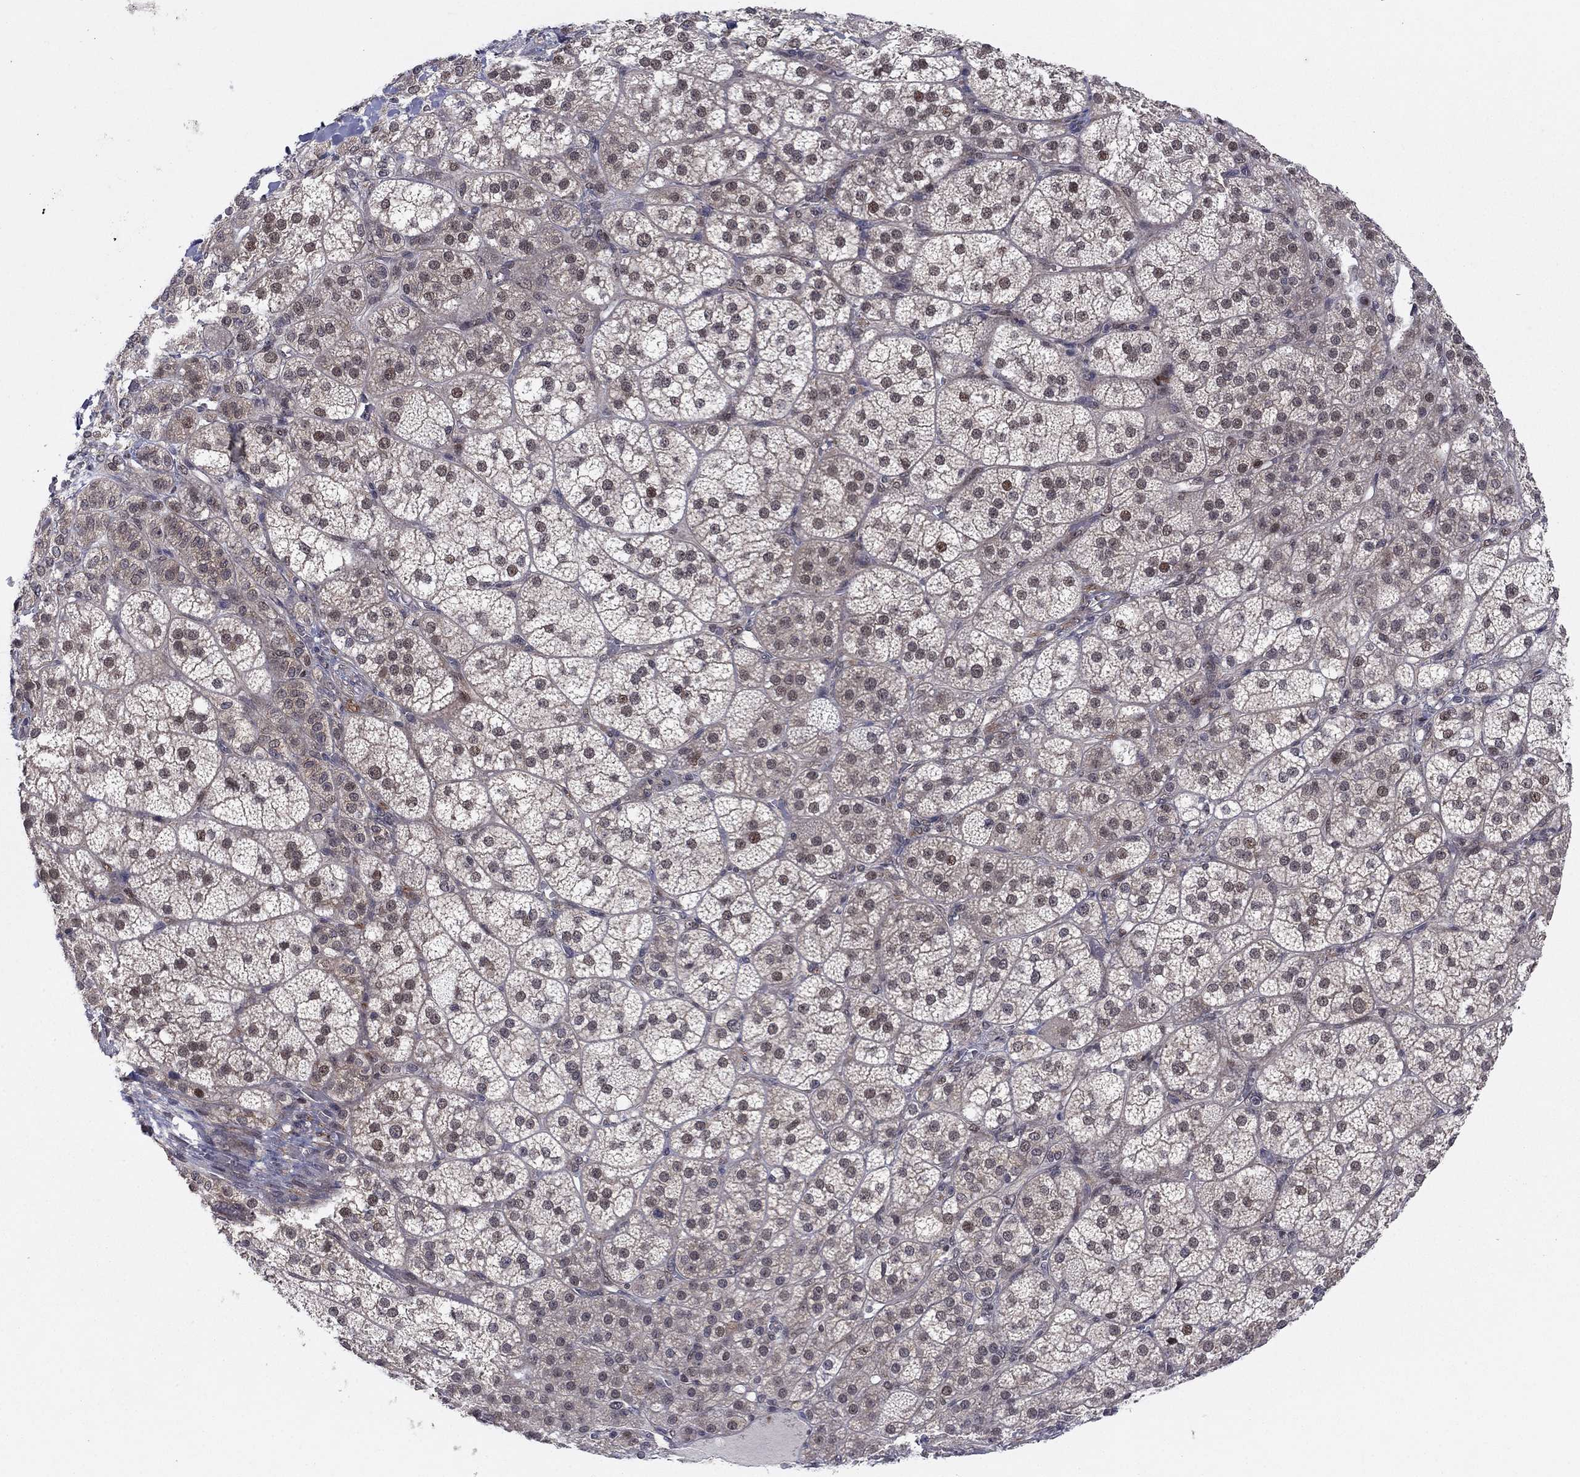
{"staining": {"intensity": "moderate", "quantity": "<25%", "location": "cytoplasmic/membranous,nuclear"}, "tissue": "adrenal gland", "cell_type": "Glandular cells", "image_type": "normal", "snomed": [{"axis": "morphology", "description": "Normal tissue, NOS"}, {"axis": "topography", "description": "Adrenal gland"}], "caption": "Immunohistochemistry (IHC) (DAB) staining of normal adrenal gland exhibits moderate cytoplasmic/membranous,nuclear protein expression in about <25% of glandular cells.", "gene": "PSMC1", "patient": {"sex": "female", "age": 60}}